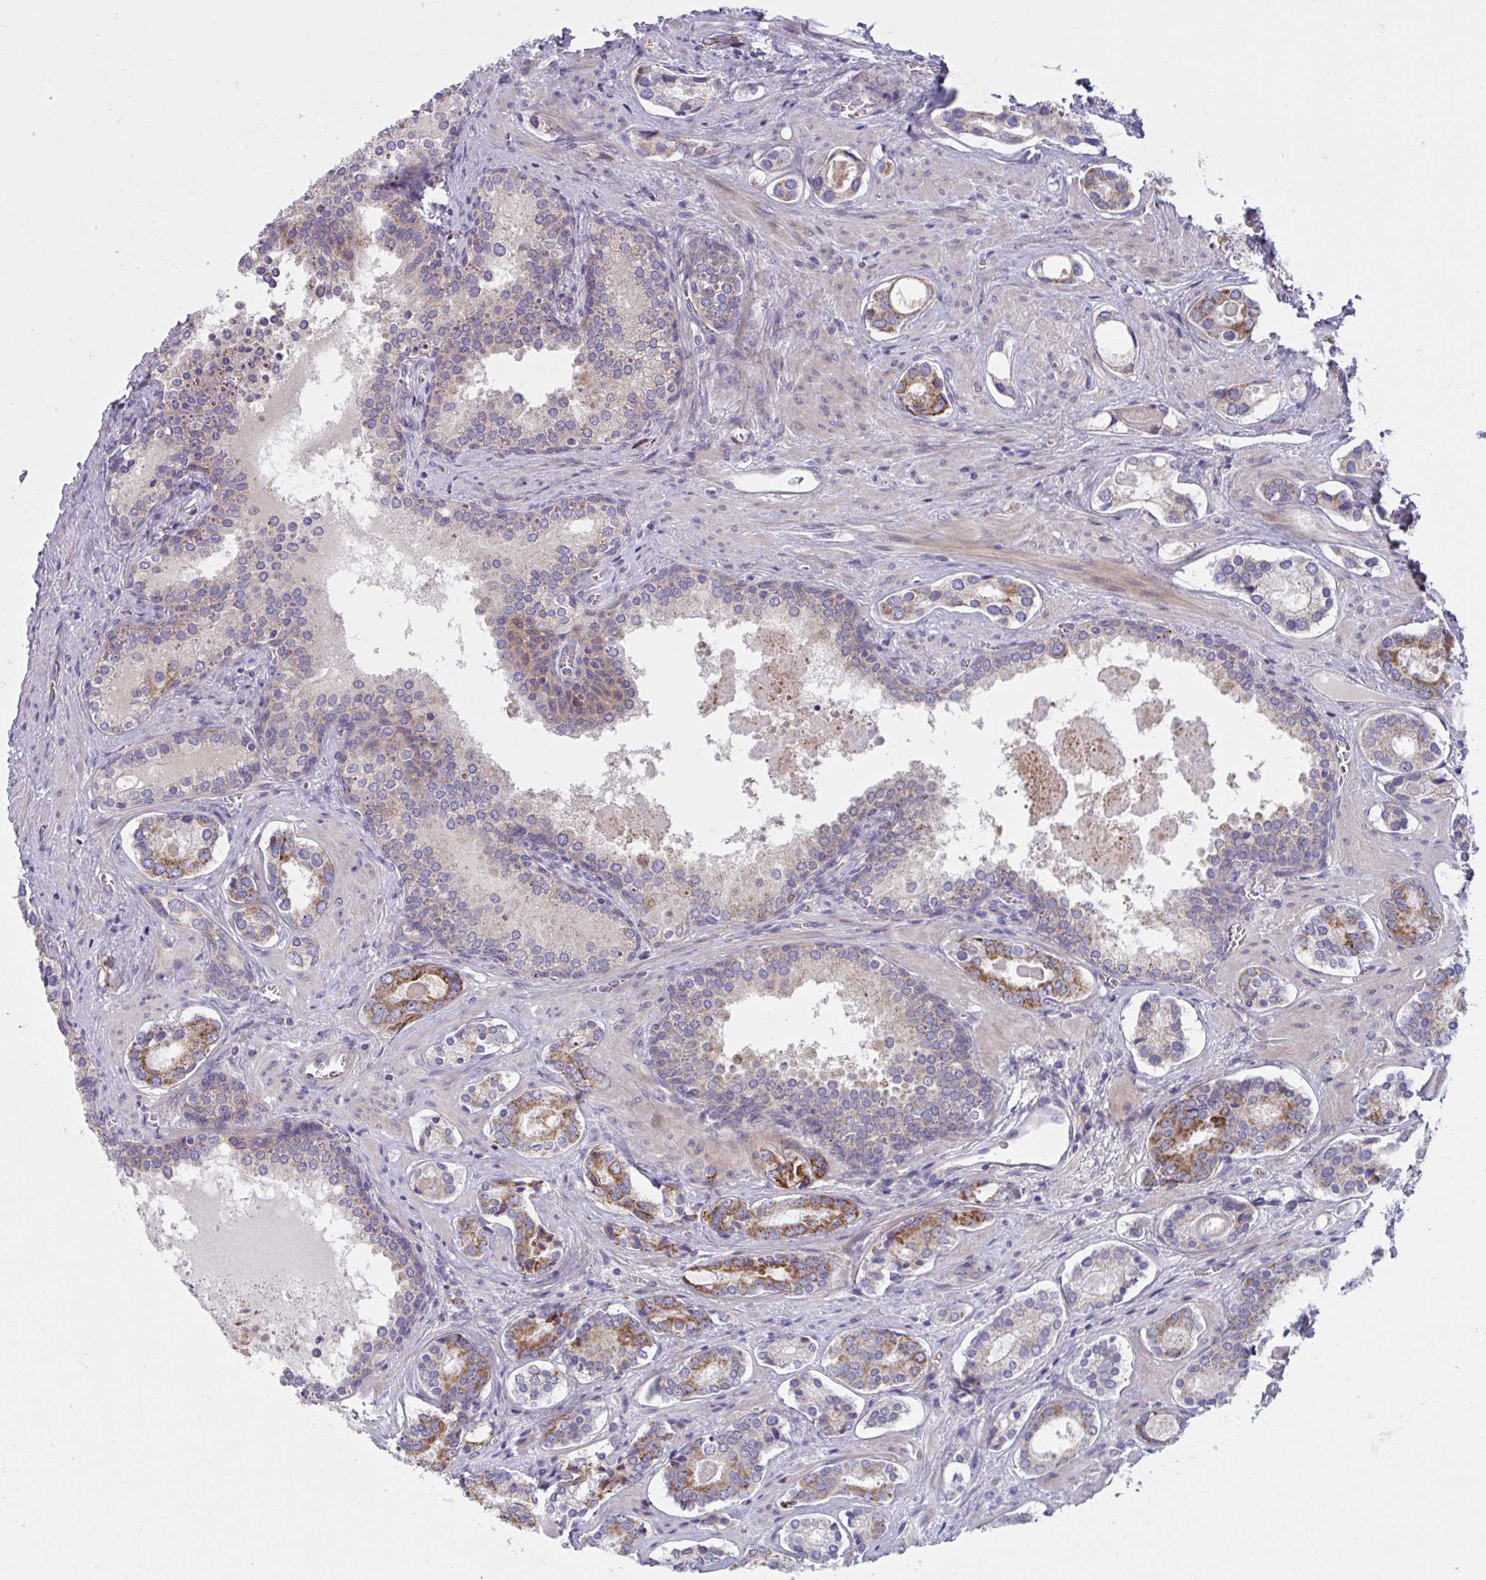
{"staining": {"intensity": "moderate", "quantity": ">75%", "location": "cytoplasmic/membranous"}, "tissue": "prostate cancer", "cell_type": "Tumor cells", "image_type": "cancer", "snomed": [{"axis": "morphology", "description": "Adenocarcinoma, Low grade"}, {"axis": "topography", "description": "Prostate"}], "caption": "Immunohistochemical staining of adenocarcinoma (low-grade) (prostate) demonstrates moderate cytoplasmic/membranous protein positivity in approximately >75% of tumor cells.", "gene": "MRPS2", "patient": {"sex": "male", "age": 62}}